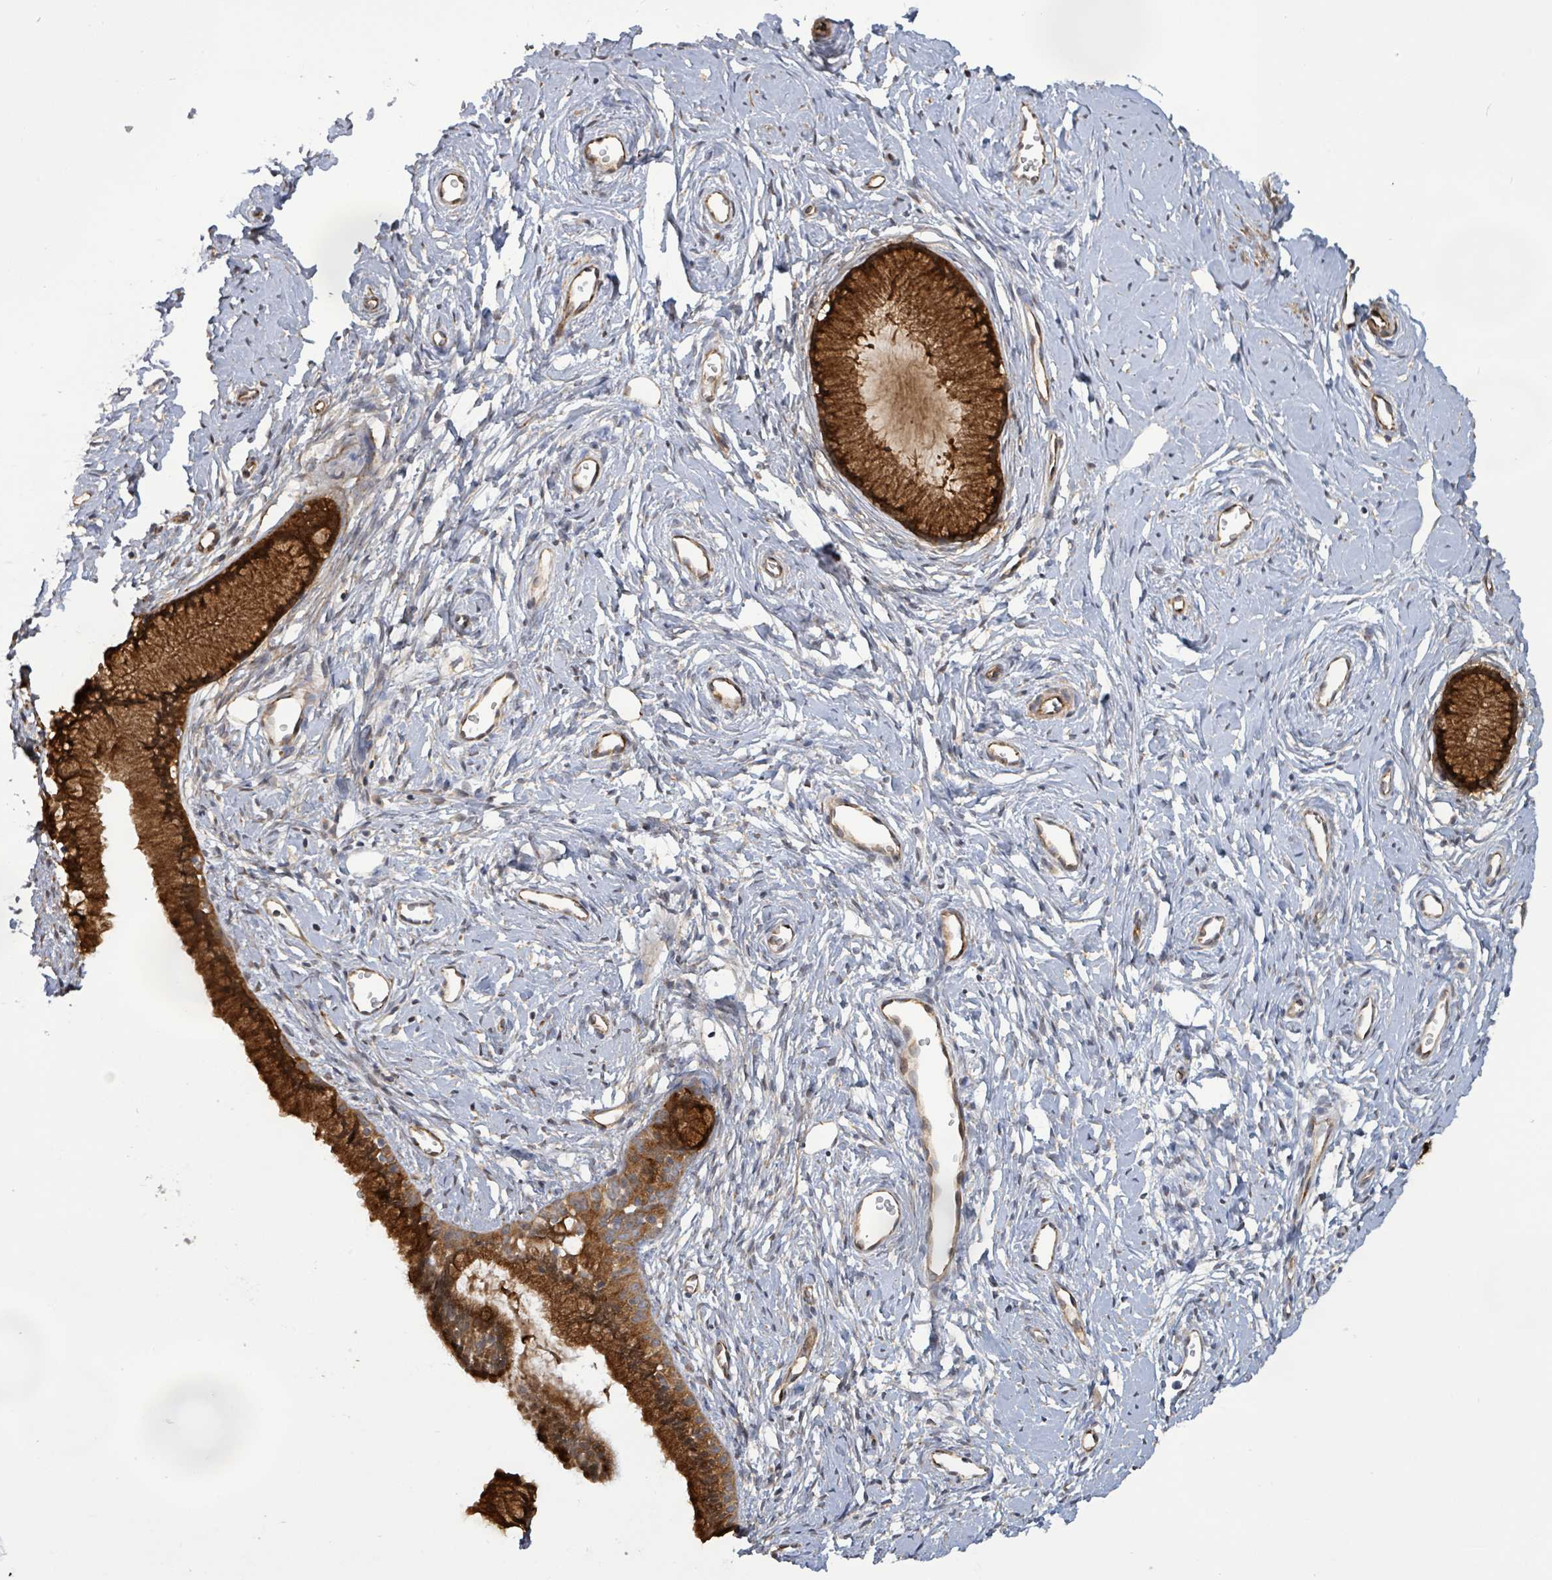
{"staining": {"intensity": "strong", "quantity": ">75%", "location": "cytoplasmic/membranous"}, "tissue": "cervix", "cell_type": "Glandular cells", "image_type": "normal", "snomed": [{"axis": "morphology", "description": "Normal tissue, NOS"}, {"axis": "topography", "description": "Cervix"}], "caption": "High-power microscopy captured an immunohistochemistry micrograph of unremarkable cervix, revealing strong cytoplasmic/membranous positivity in about >75% of glandular cells.", "gene": "KBTBD11", "patient": {"sex": "female", "age": 40}}